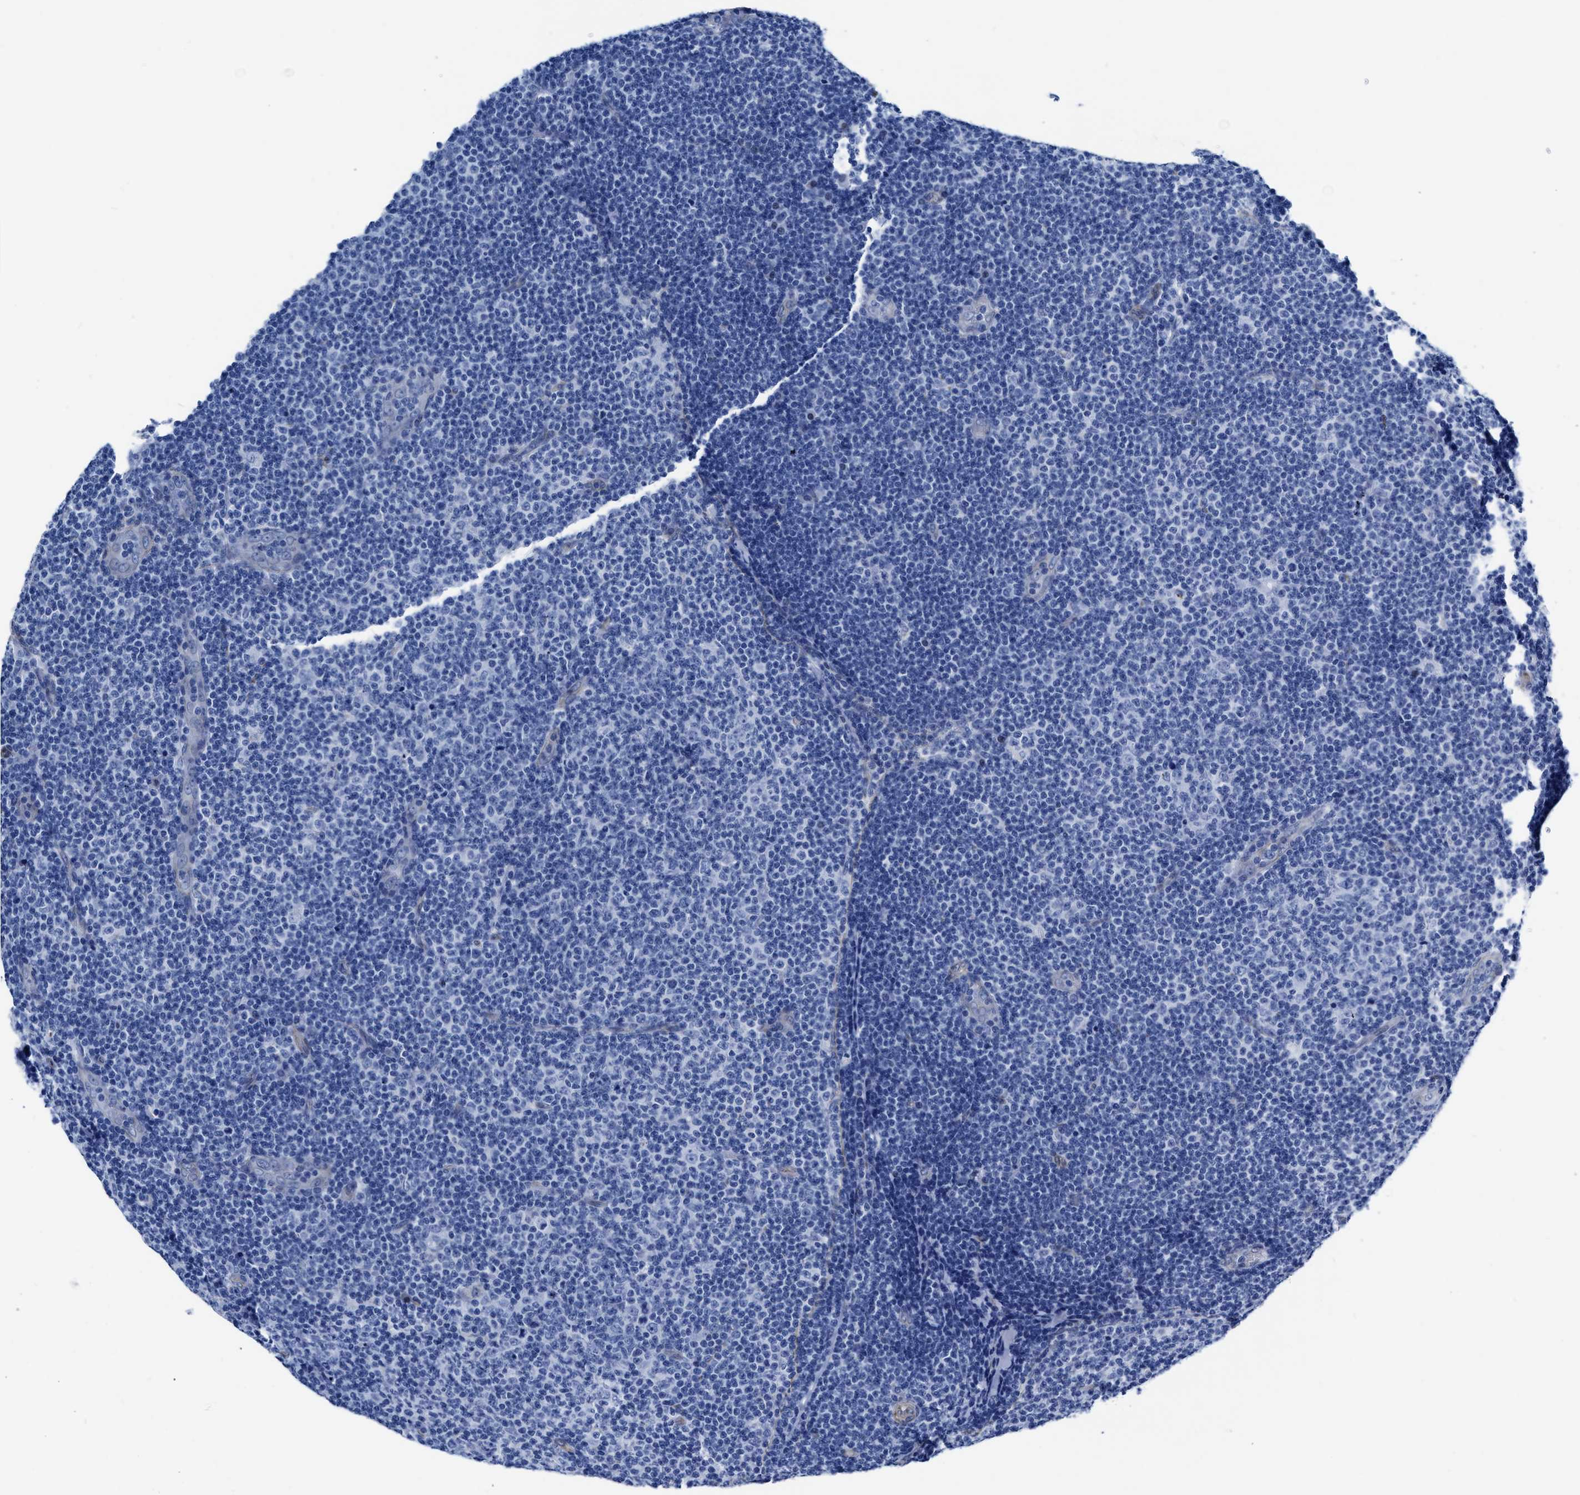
{"staining": {"intensity": "negative", "quantity": "none", "location": "none"}, "tissue": "lymphoma", "cell_type": "Tumor cells", "image_type": "cancer", "snomed": [{"axis": "morphology", "description": "Malignant lymphoma, non-Hodgkin's type, Low grade"}, {"axis": "topography", "description": "Lymph node"}], "caption": "Tumor cells are negative for protein expression in human lymphoma.", "gene": "KCNMB3", "patient": {"sex": "male", "age": 83}}